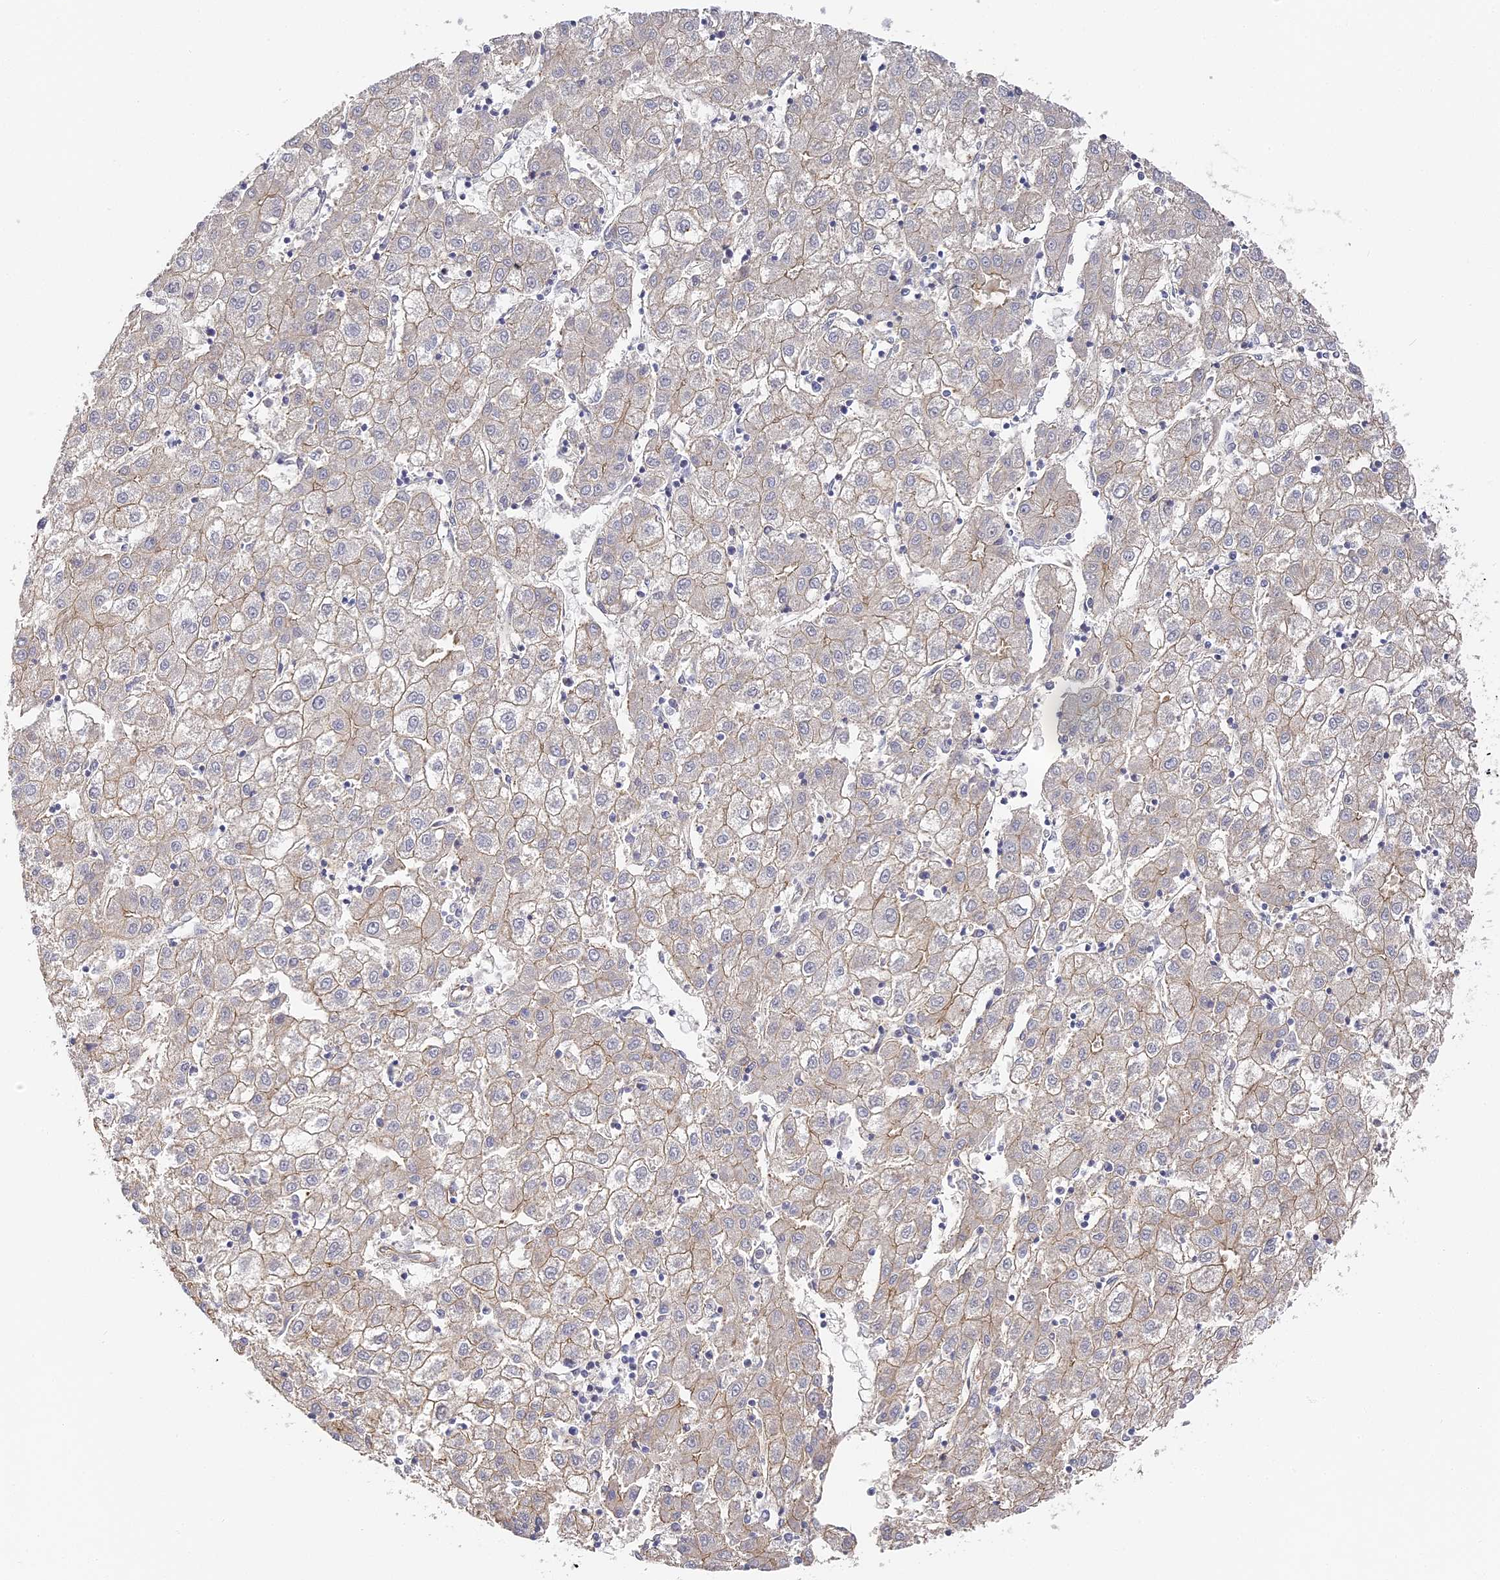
{"staining": {"intensity": "weak", "quantity": "<25%", "location": "cytoplasmic/membranous"}, "tissue": "liver cancer", "cell_type": "Tumor cells", "image_type": "cancer", "snomed": [{"axis": "morphology", "description": "Carcinoma, Hepatocellular, NOS"}, {"axis": "topography", "description": "Liver"}], "caption": "The IHC image has no significant staining in tumor cells of liver hepatocellular carcinoma tissue.", "gene": "CCDC30", "patient": {"sex": "male", "age": 72}}